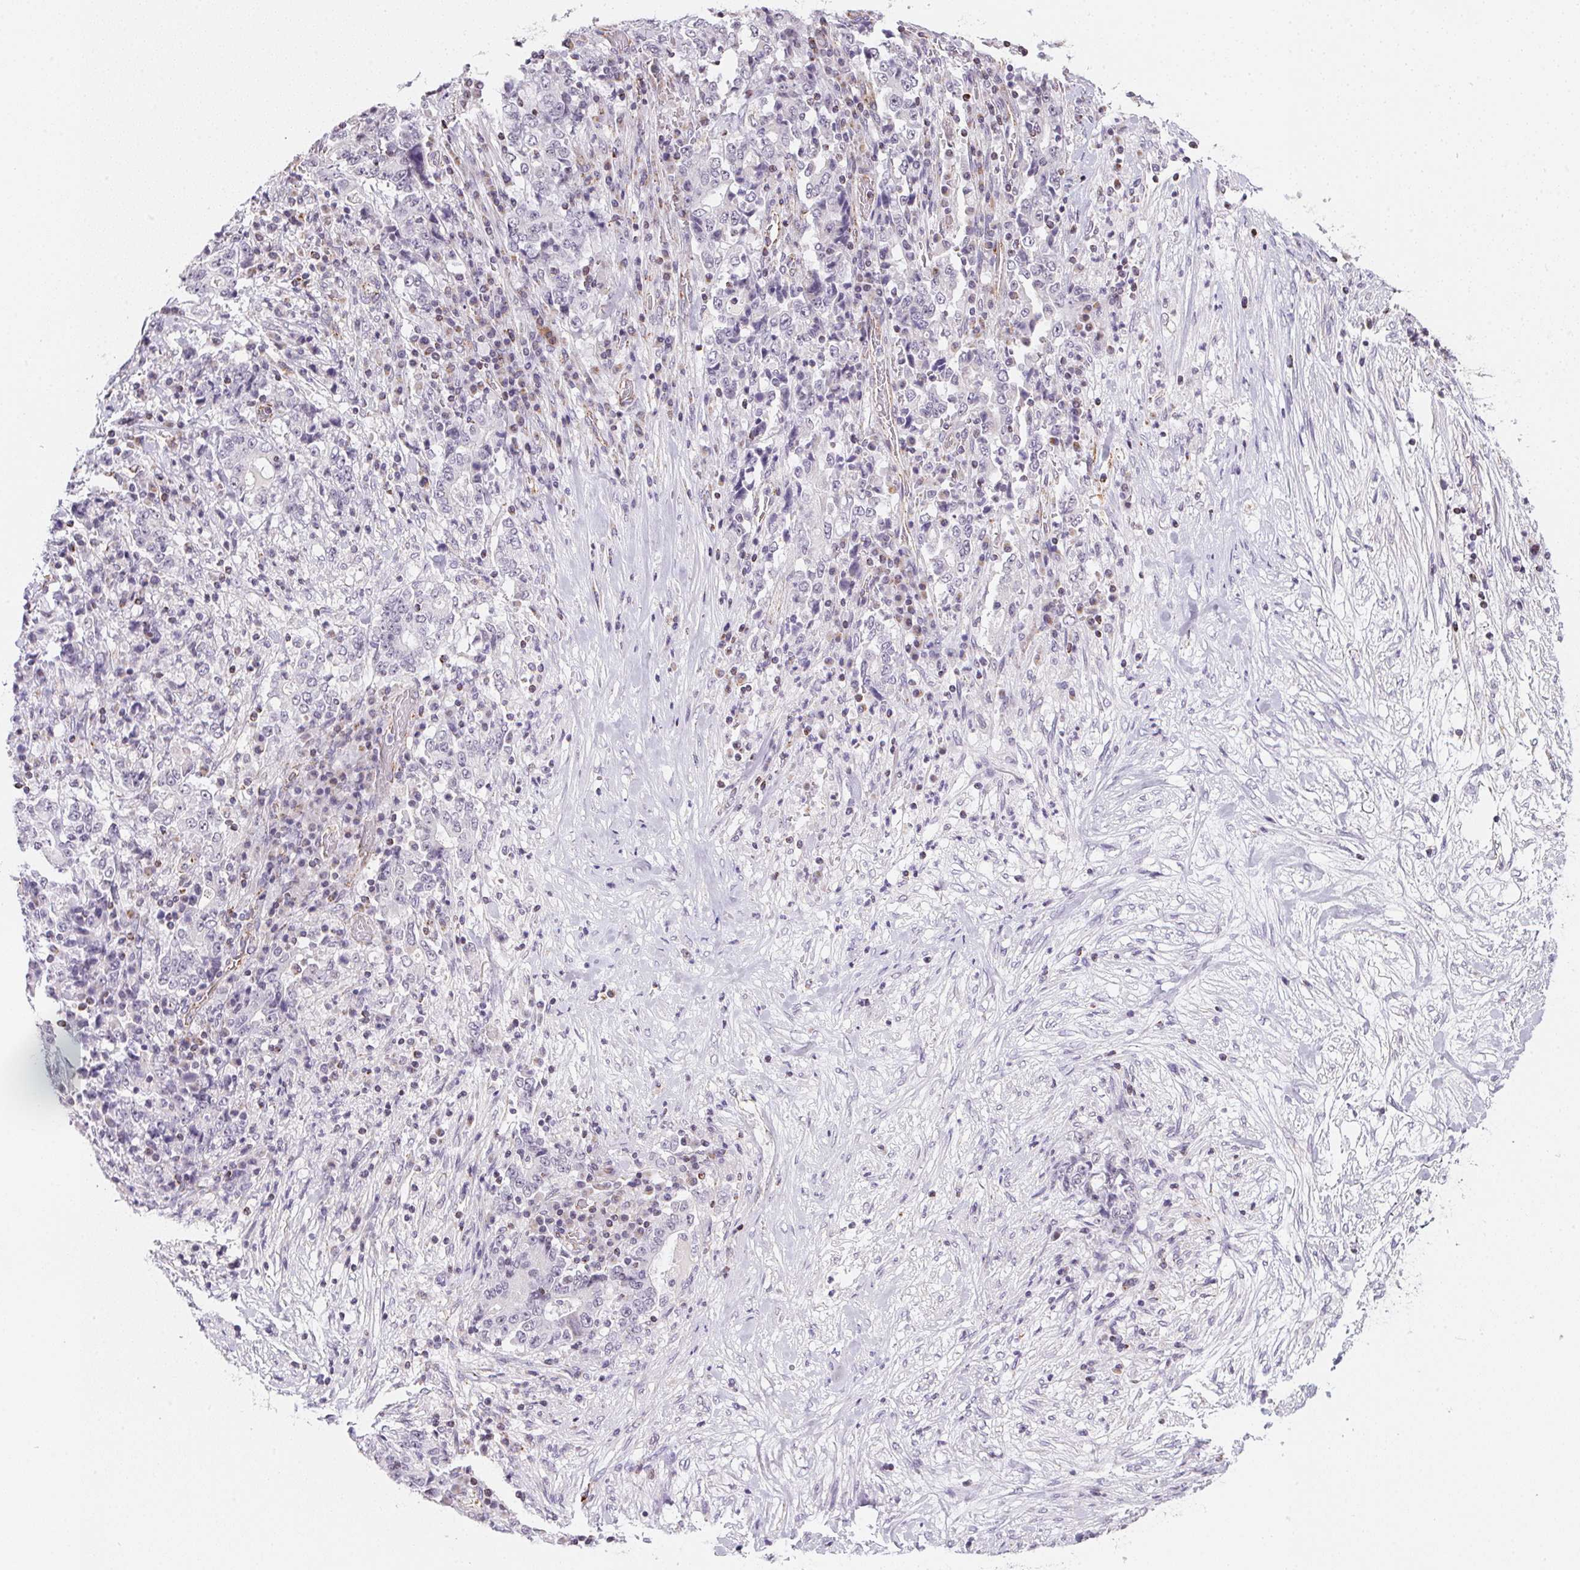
{"staining": {"intensity": "negative", "quantity": "none", "location": "none"}, "tissue": "stomach cancer", "cell_type": "Tumor cells", "image_type": "cancer", "snomed": [{"axis": "morphology", "description": "Normal tissue, NOS"}, {"axis": "morphology", "description": "Adenocarcinoma, NOS"}, {"axis": "topography", "description": "Stomach, upper"}, {"axis": "topography", "description": "Stomach"}], "caption": "DAB (3,3'-diaminobenzidine) immunohistochemical staining of human adenocarcinoma (stomach) shows no significant expression in tumor cells.", "gene": "GIPC2", "patient": {"sex": "male", "age": 59}}